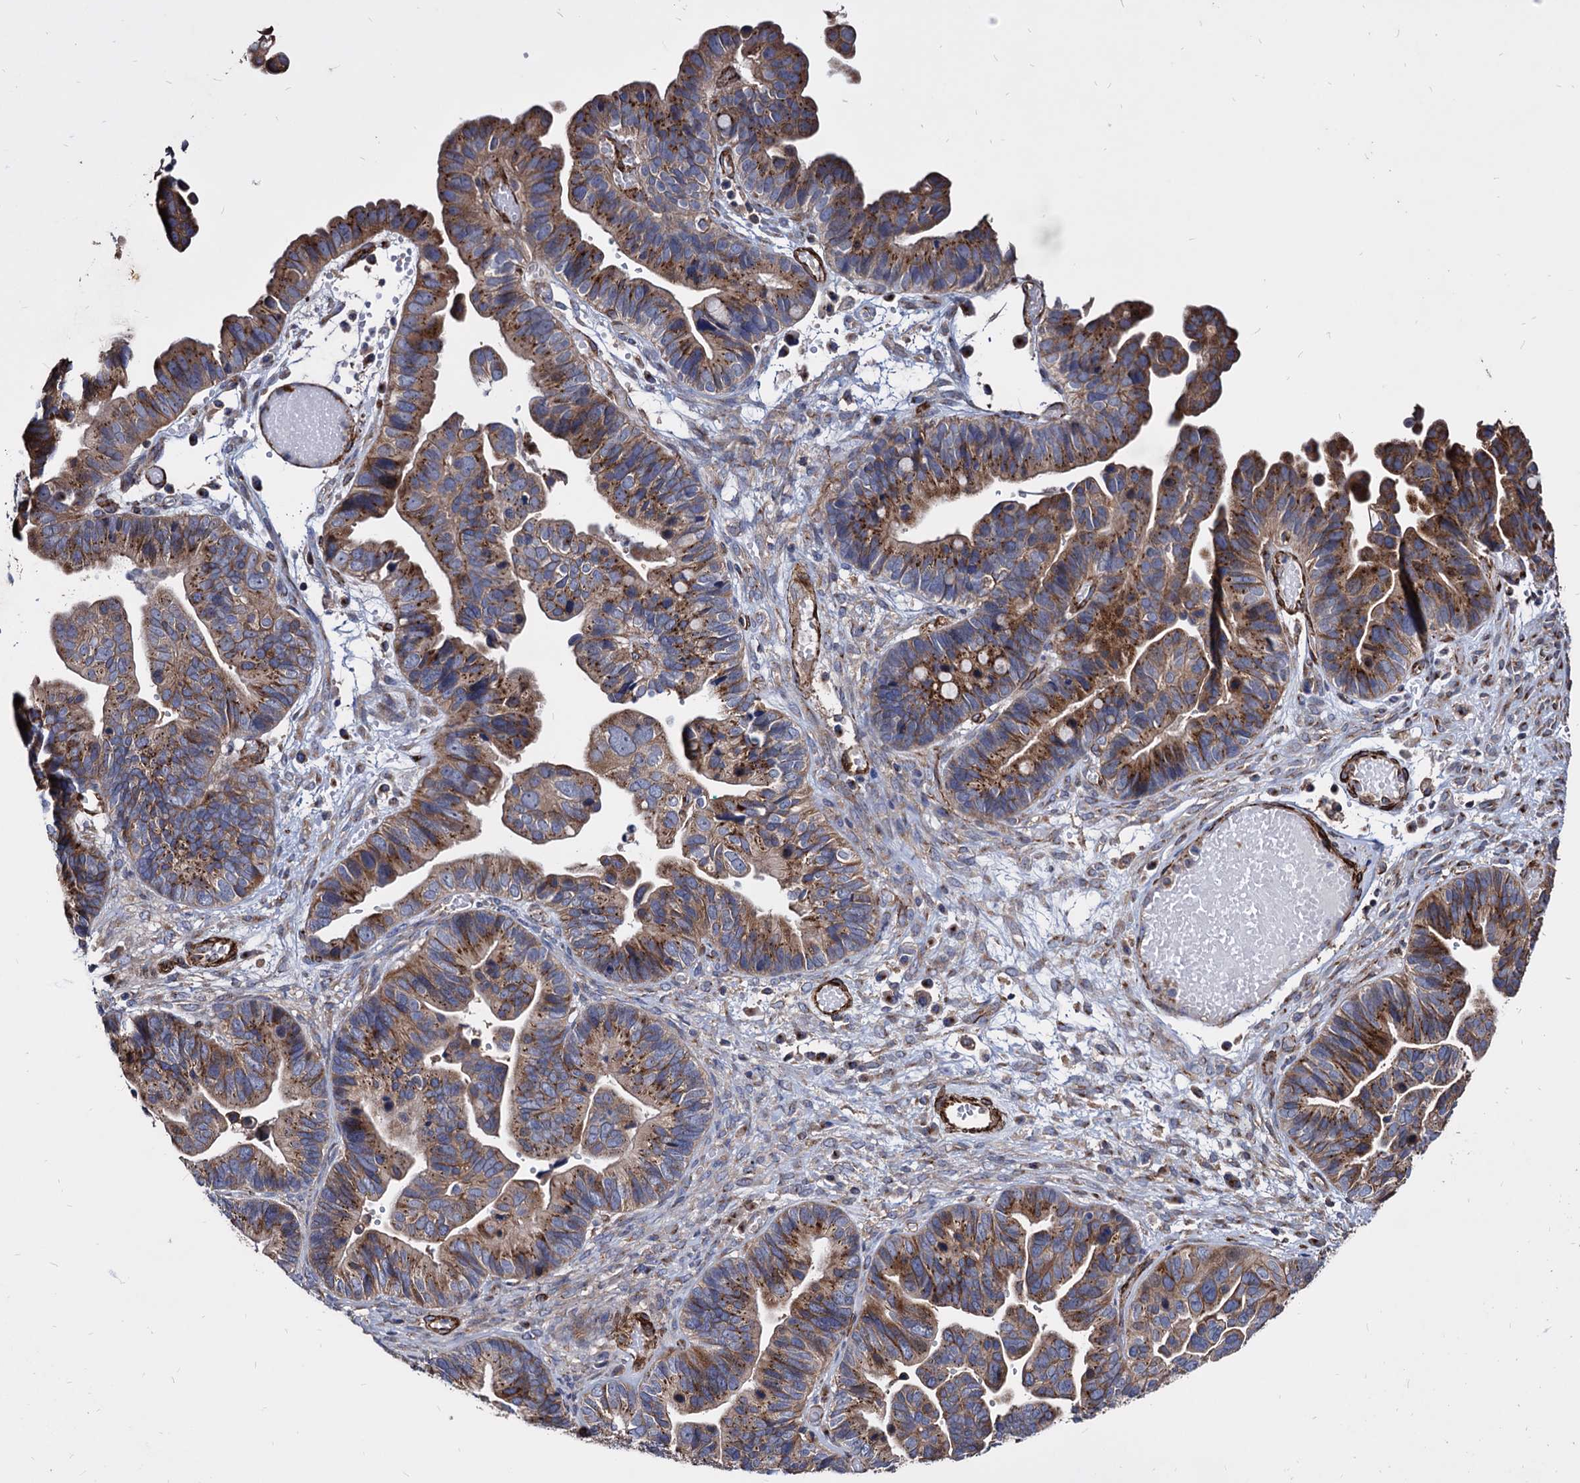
{"staining": {"intensity": "moderate", "quantity": ">75%", "location": "cytoplasmic/membranous"}, "tissue": "ovarian cancer", "cell_type": "Tumor cells", "image_type": "cancer", "snomed": [{"axis": "morphology", "description": "Cystadenocarcinoma, serous, NOS"}, {"axis": "topography", "description": "Ovary"}], "caption": "Ovarian serous cystadenocarcinoma was stained to show a protein in brown. There is medium levels of moderate cytoplasmic/membranous positivity in about >75% of tumor cells.", "gene": "WDR11", "patient": {"sex": "female", "age": 56}}